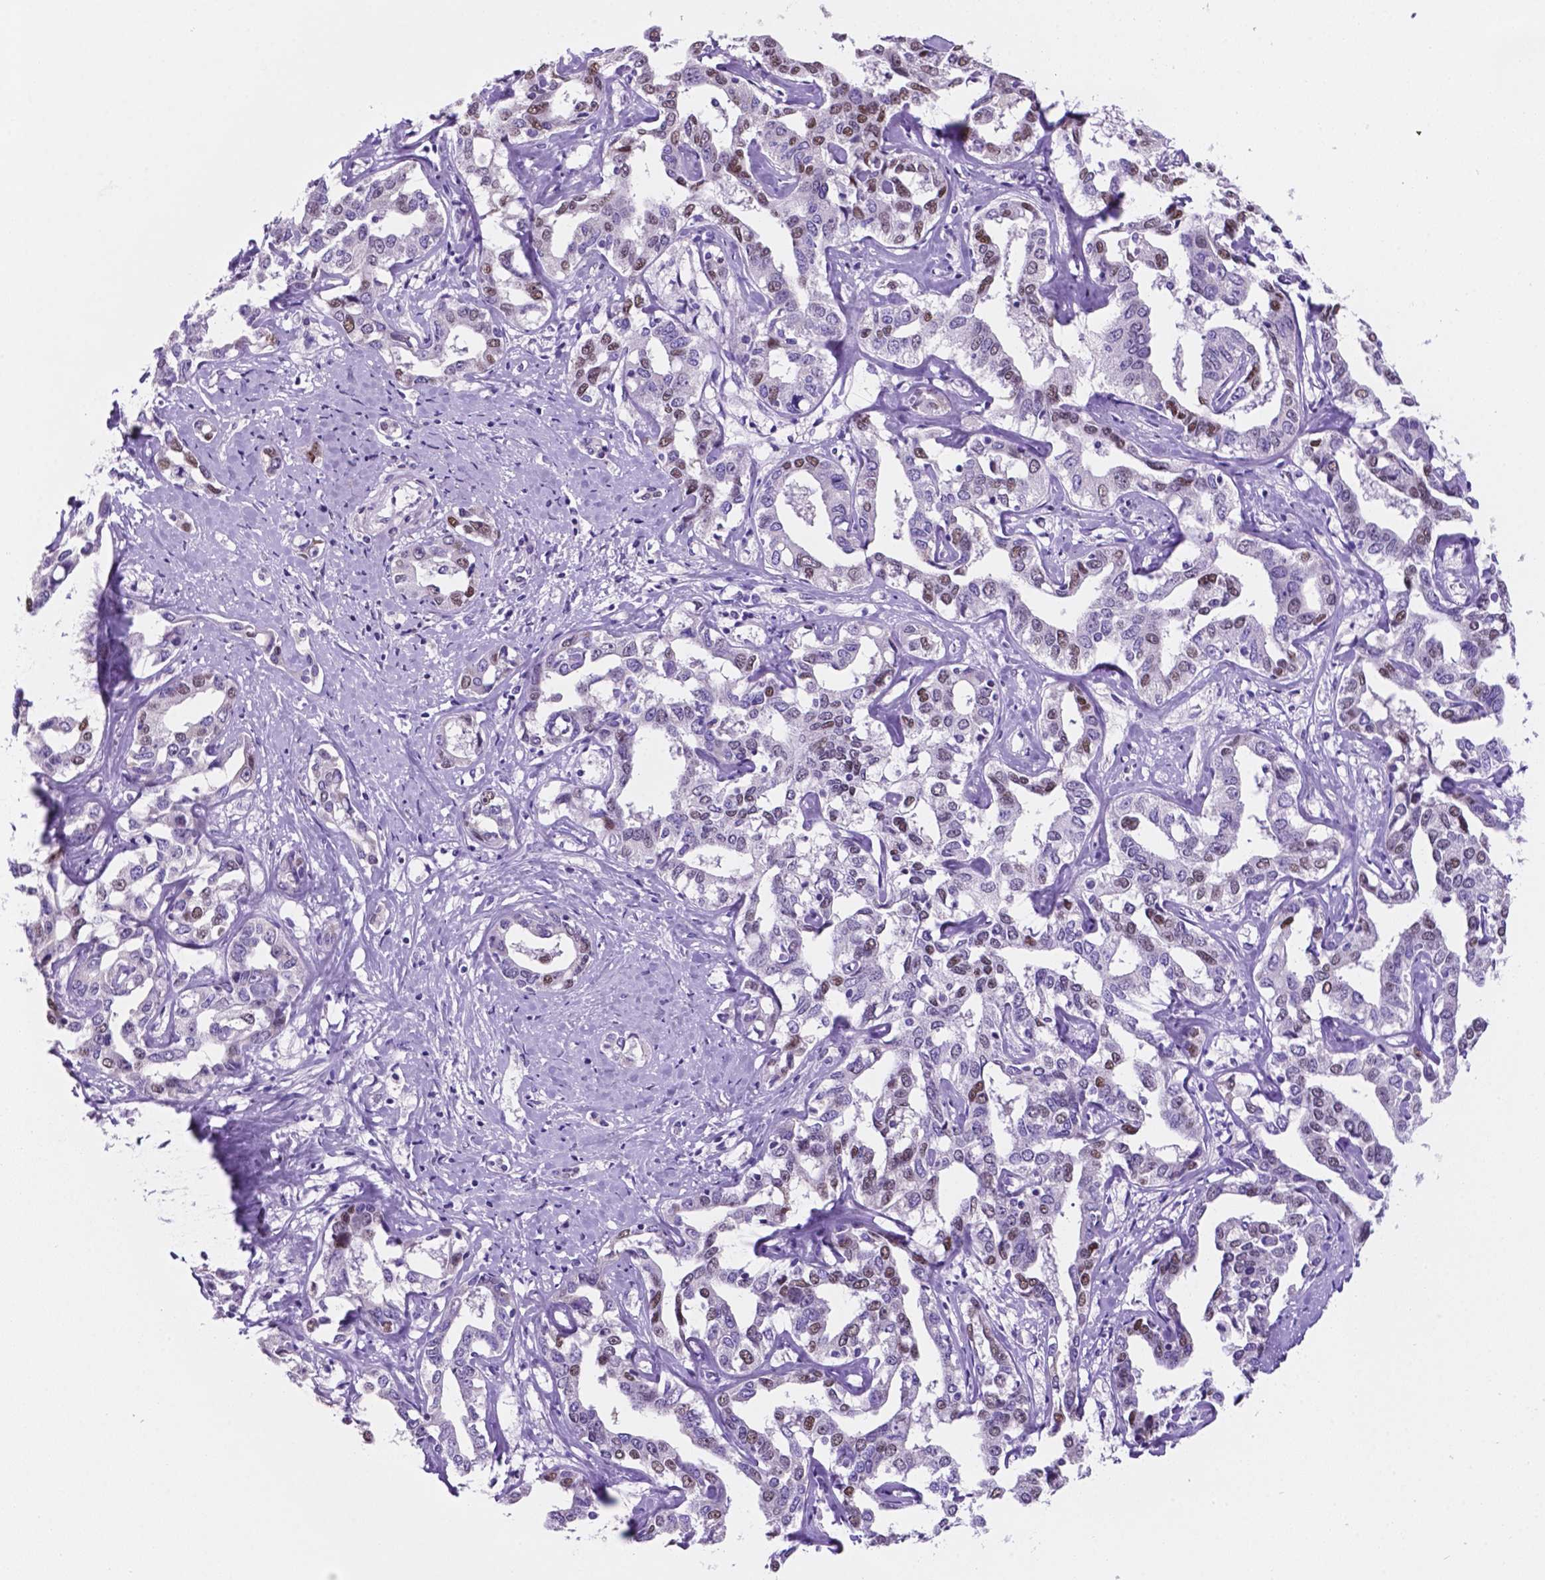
{"staining": {"intensity": "moderate", "quantity": "<25%", "location": "nuclear"}, "tissue": "liver cancer", "cell_type": "Tumor cells", "image_type": "cancer", "snomed": [{"axis": "morphology", "description": "Cholangiocarcinoma"}, {"axis": "topography", "description": "Liver"}], "caption": "DAB immunohistochemical staining of liver cholangiocarcinoma exhibits moderate nuclear protein staining in approximately <25% of tumor cells. Nuclei are stained in blue.", "gene": "TMEM210", "patient": {"sex": "male", "age": 59}}